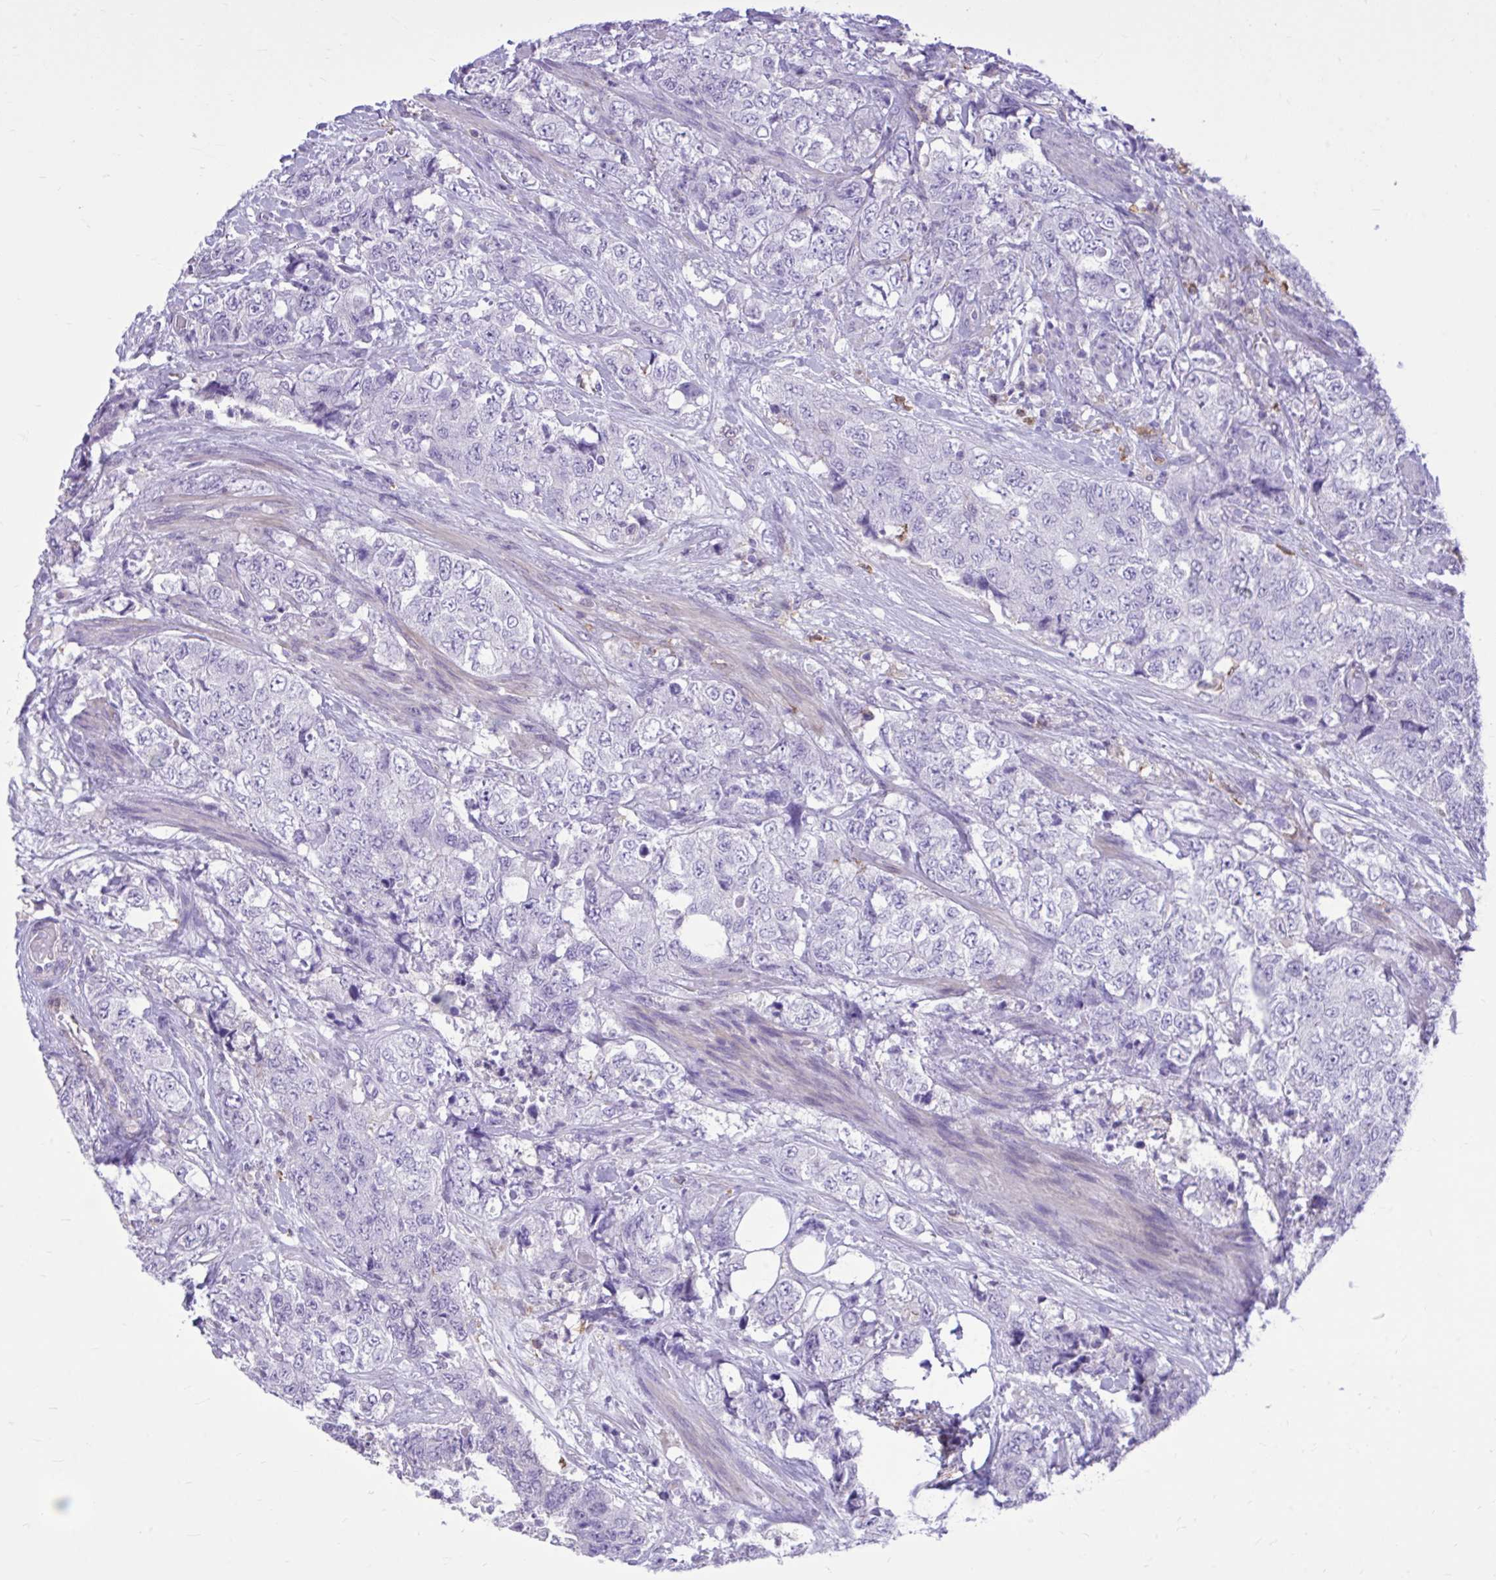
{"staining": {"intensity": "negative", "quantity": "none", "location": "none"}, "tissue": "urothelial cancer", "cell_type": "Tumor cells", "image_type": "cancer", "snomed": [{"axis": "morphology", "description": "Urothelial carcinoma, High grade"}, {"axis": "topography", "description": "Urinary bladder"}], "caption": "A histopathology image of human high-grade urothelial carcinoma is negative for staining in tumor cells.", "gene": "TLR7", "patient": {"sex": "female", "age": 78}}